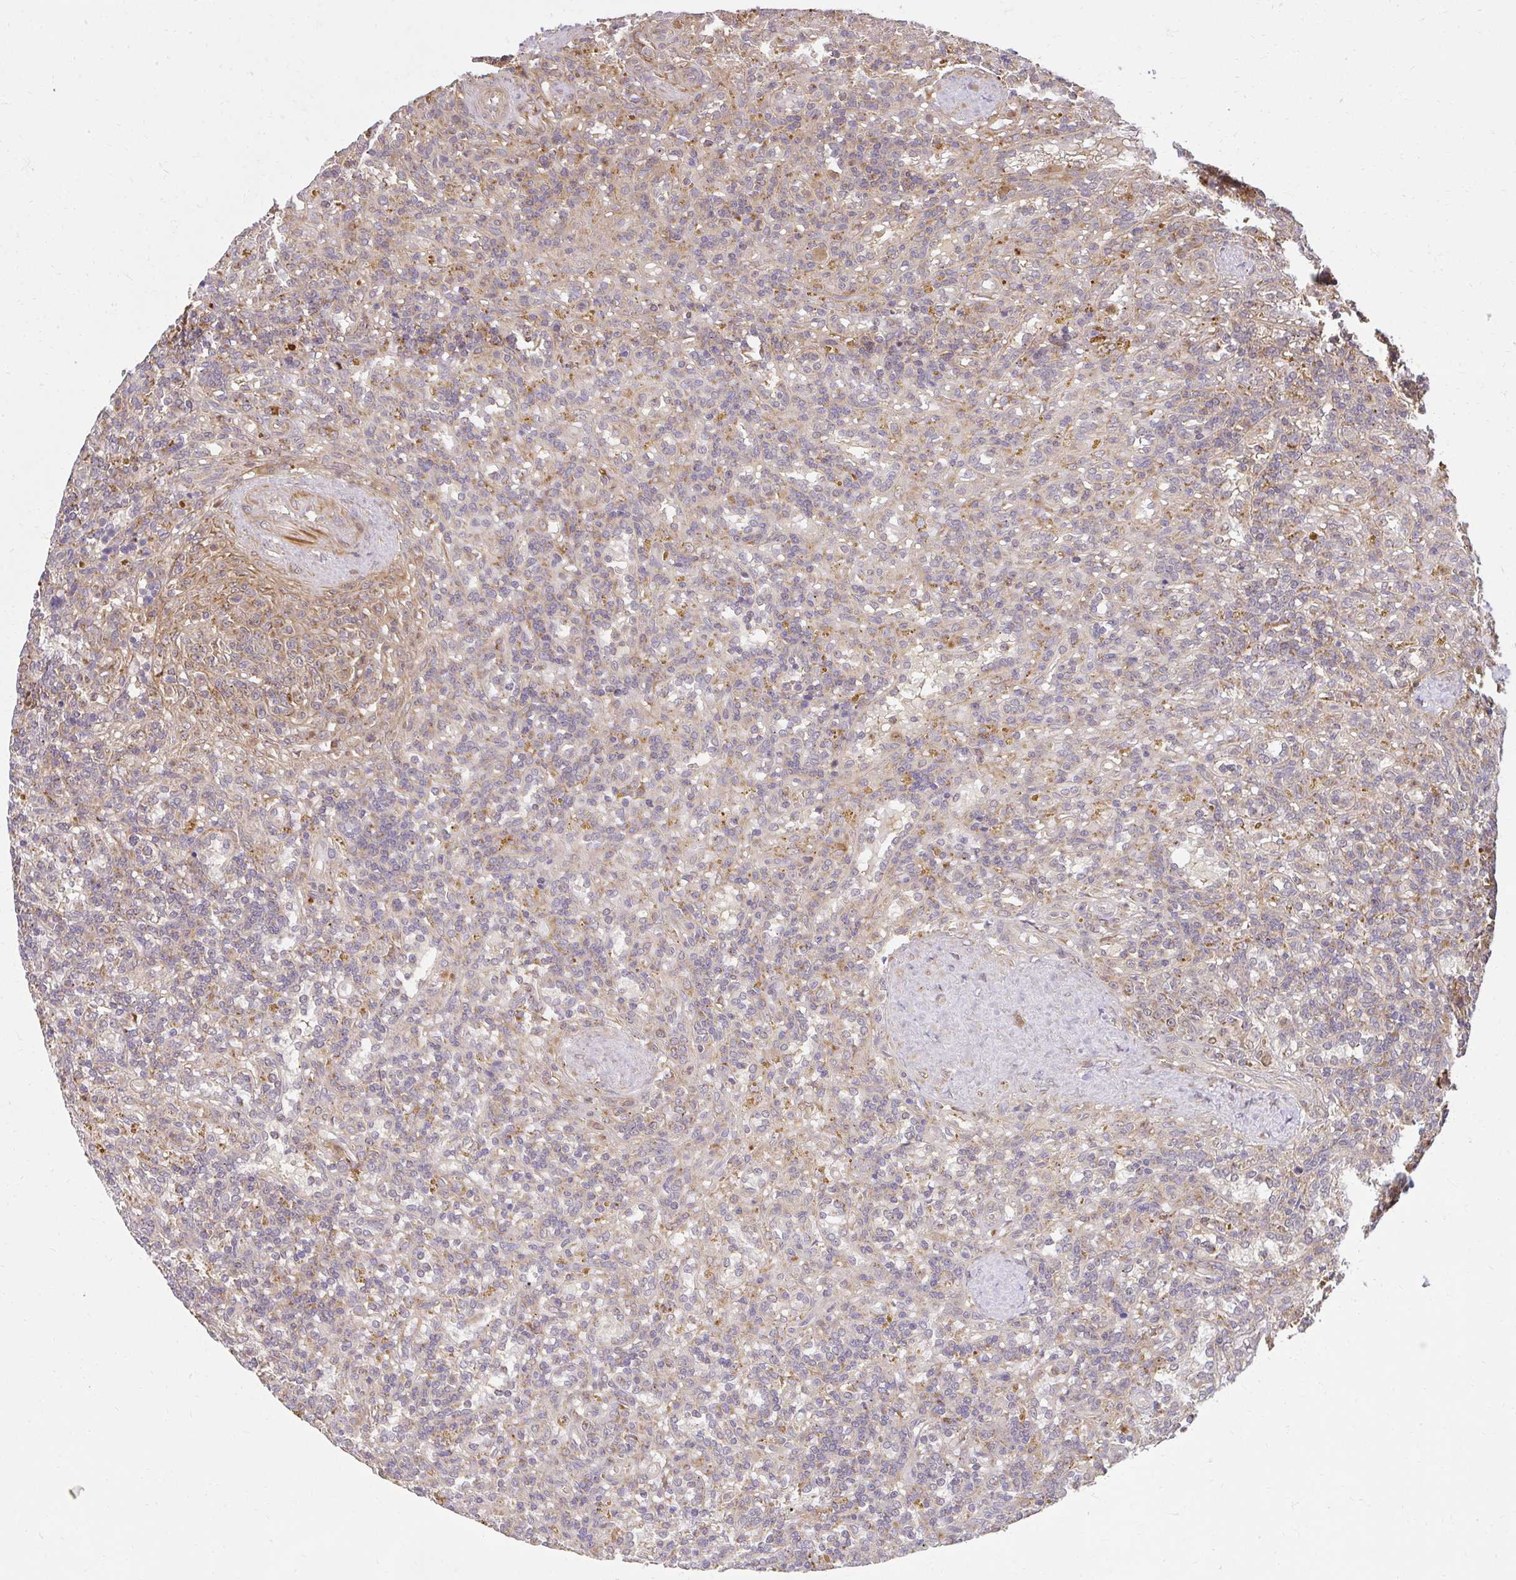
{"staining": {"intensity": "moderate", "quantity": "<25%", "location": "cytoplasmic/membranous"}, "tissue": "lymphoma", "cell_type": "Tumor cells", "image_type": "cancer", "snomed": [{"axis": "morphology", "description": "Malignant lymphoma, non-Hodgkin's type, Low grade"}, {"axis": "topography", "description": "Spleen"}], "caption": "Moderate cytoplasmic/membranous staining for a protein is seen in about <25% of tumor cells of malignant lymphoma, non-Hodgkin's type (low-grade) using immunohistochemistry.", "gene": "GNS", "patient": {"sex": "male", "age": 67}}